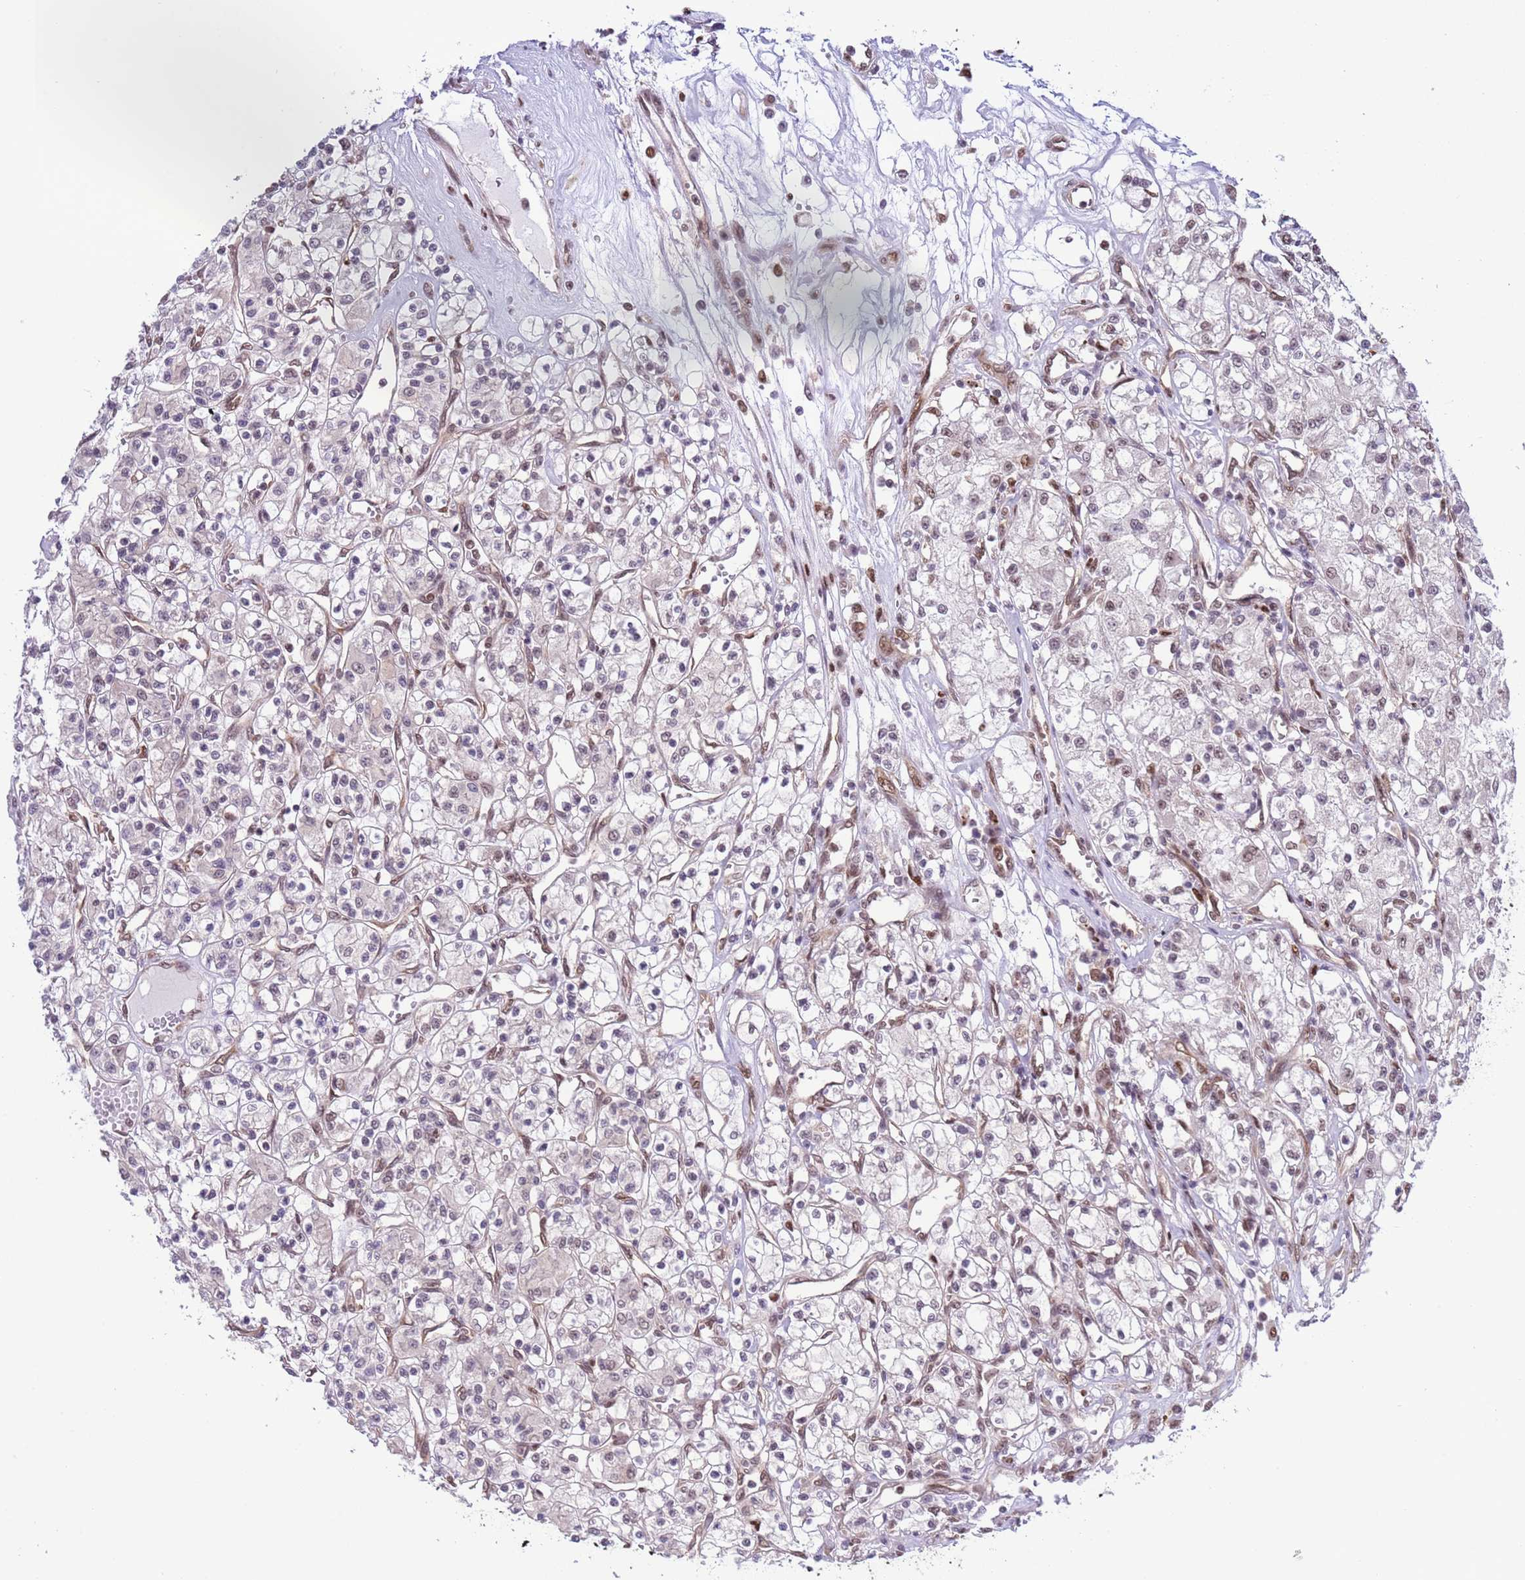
{"staining": {"intensity": "weak", "quantity": "<25%", "location": "nuclear"}, "tissue": "renal cancer", "cell_type": "Tumor cells", "image_type": "cancer", "snomed": [{"axis": "morphology", "description": "Adenocarcinoma, NOS"}, {"axis": "topography", "description": "Kidney"}], "caption": "A histopathology image of renal cancer (adenocarcinoma) stained for a protein reveals no brown staining in tumor cells.", "gene": "PRPF6", "patient": {"sex": "female", "age": 59}}